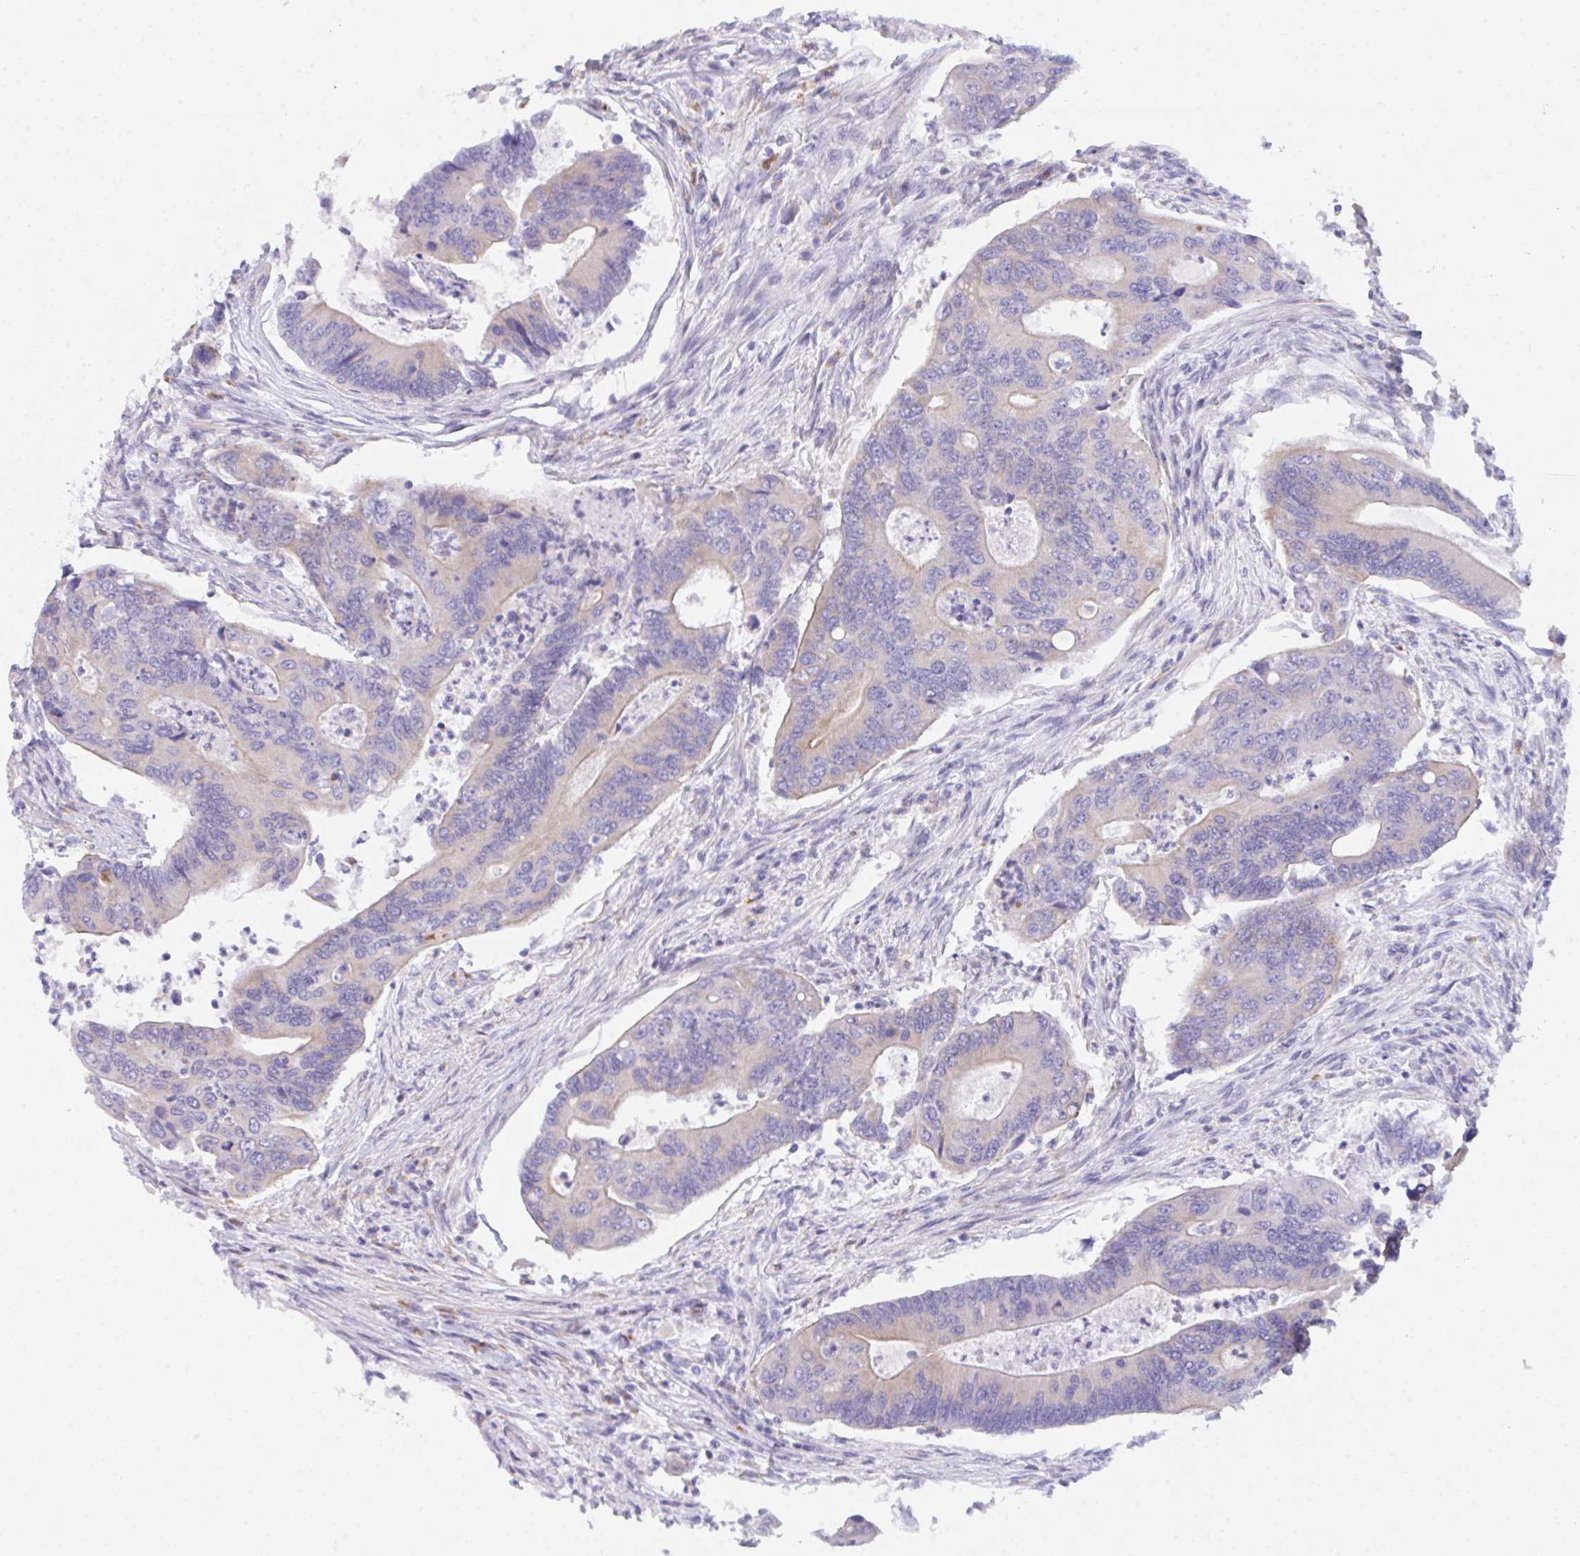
{"staining": {"intensity": "weak", "quantity": "<25%", "location": "cytoplasmic/membranous"}, "tissue": "colorectal cancer", "cell_type": "Tumor cells", "image_type": "cancer", "snomed": [{"axis": "morphology", "description": "Adenocarcinoma, NOS"}, {"axis": "topography", "description": "Colon"}], "caption": "Human adenocarcinoma (colorectal) stained for a protein using IHC displays no expression in tumor cells.", "gene": "CEP170B", "patient": {"sex": "female", "age": 67}}